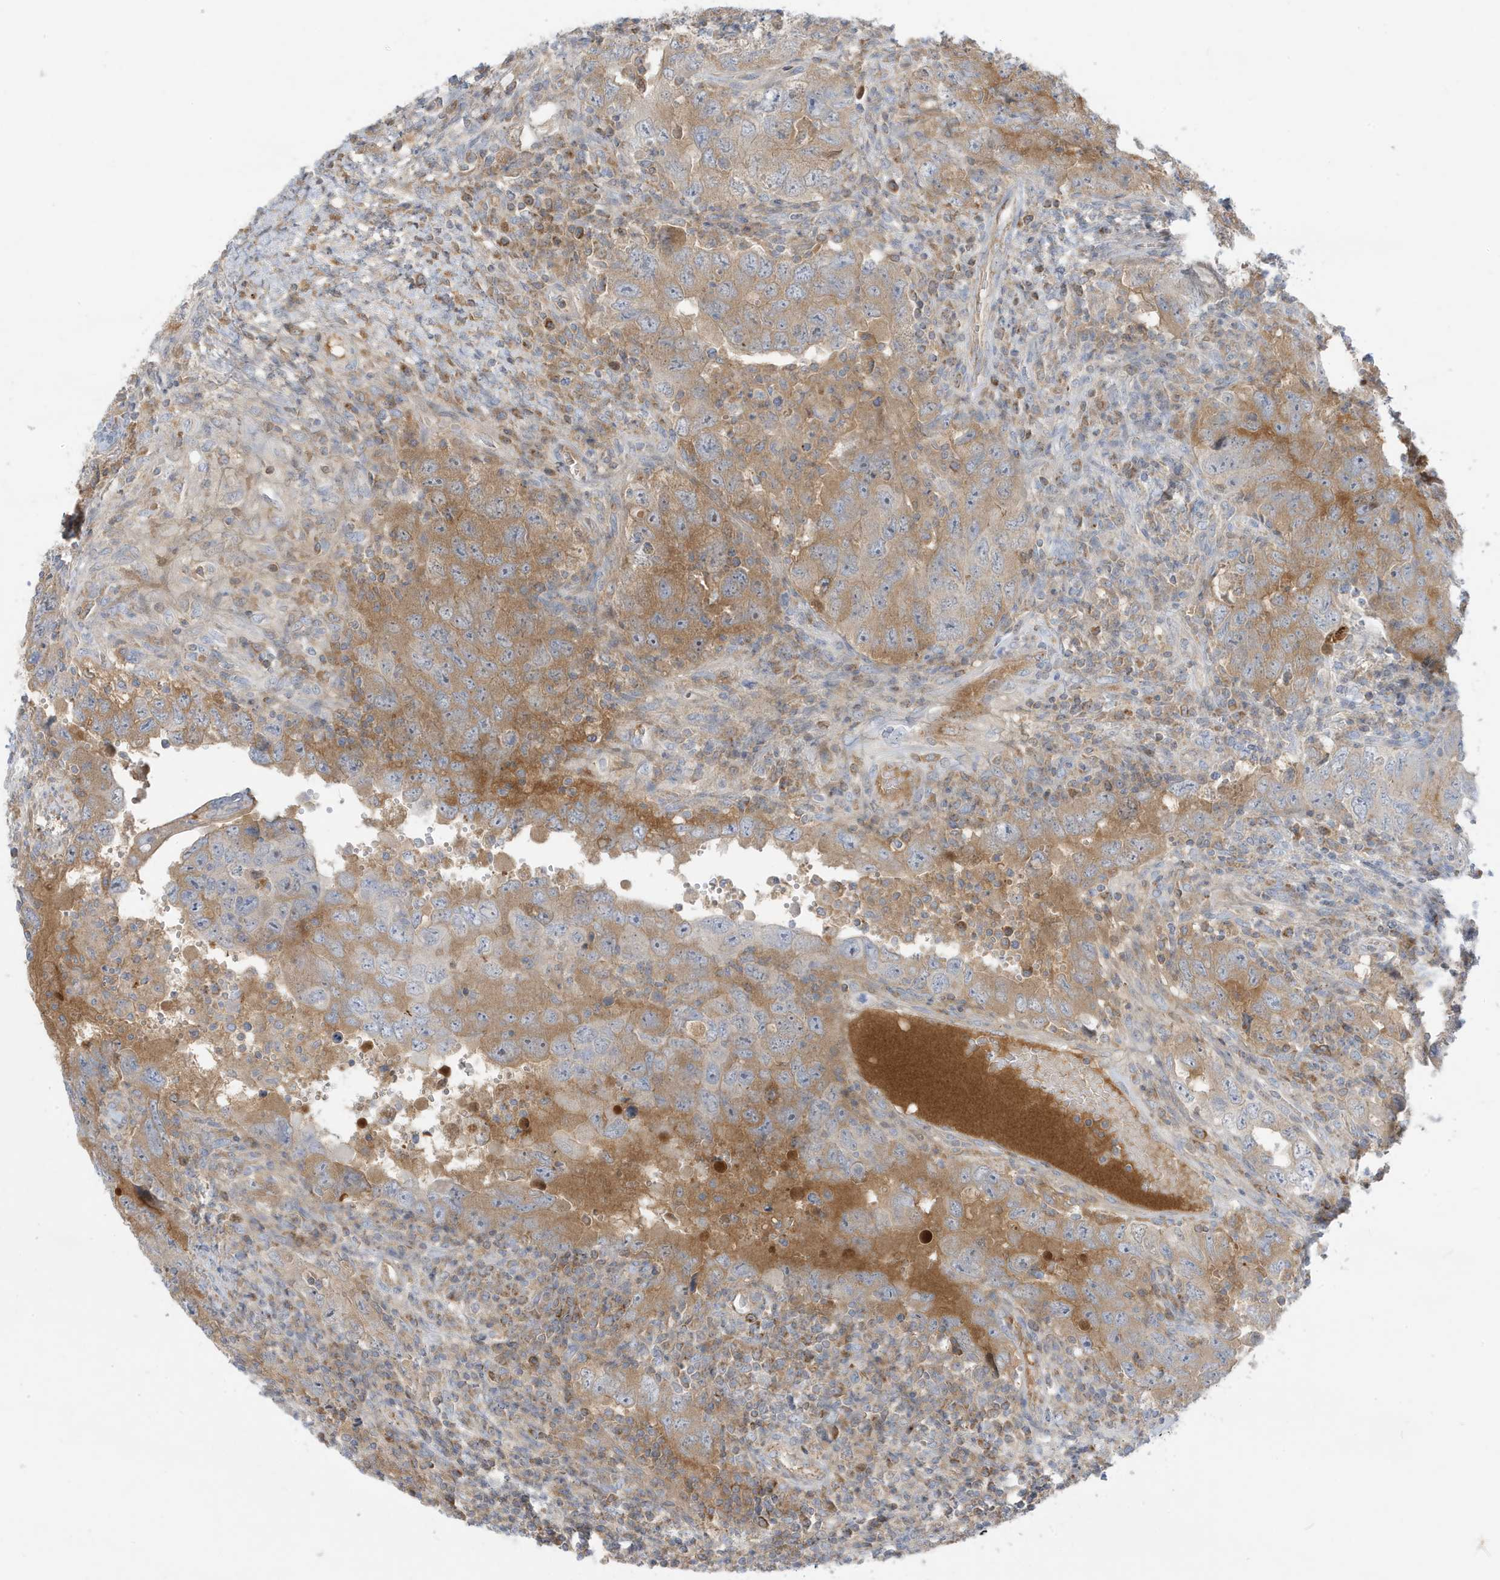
{"staining": {"intensity": "moderate", "quantity": "25%-75%", "location": "cytoplasmic/membranous"}, "tissue": "testis cancer", "cell_type": "Tumor cells", "image_type": "cancer", "snomed": [{"axis": "morphology", "description": "Carcinoma, Embryonal, NOS"}, {"axis": "topography", "description": "Testis"}], "caption": "DAB (3,3'-diaminobenzidine) immunohistochemical staining of human embryonal carcinoma (testis) exhibits moderate cytoplasmic/membranous protein expression in about 25%-75% of tumor cells.", "gene": "IFT57", "patient": {"sex": "male", "age": 26}}